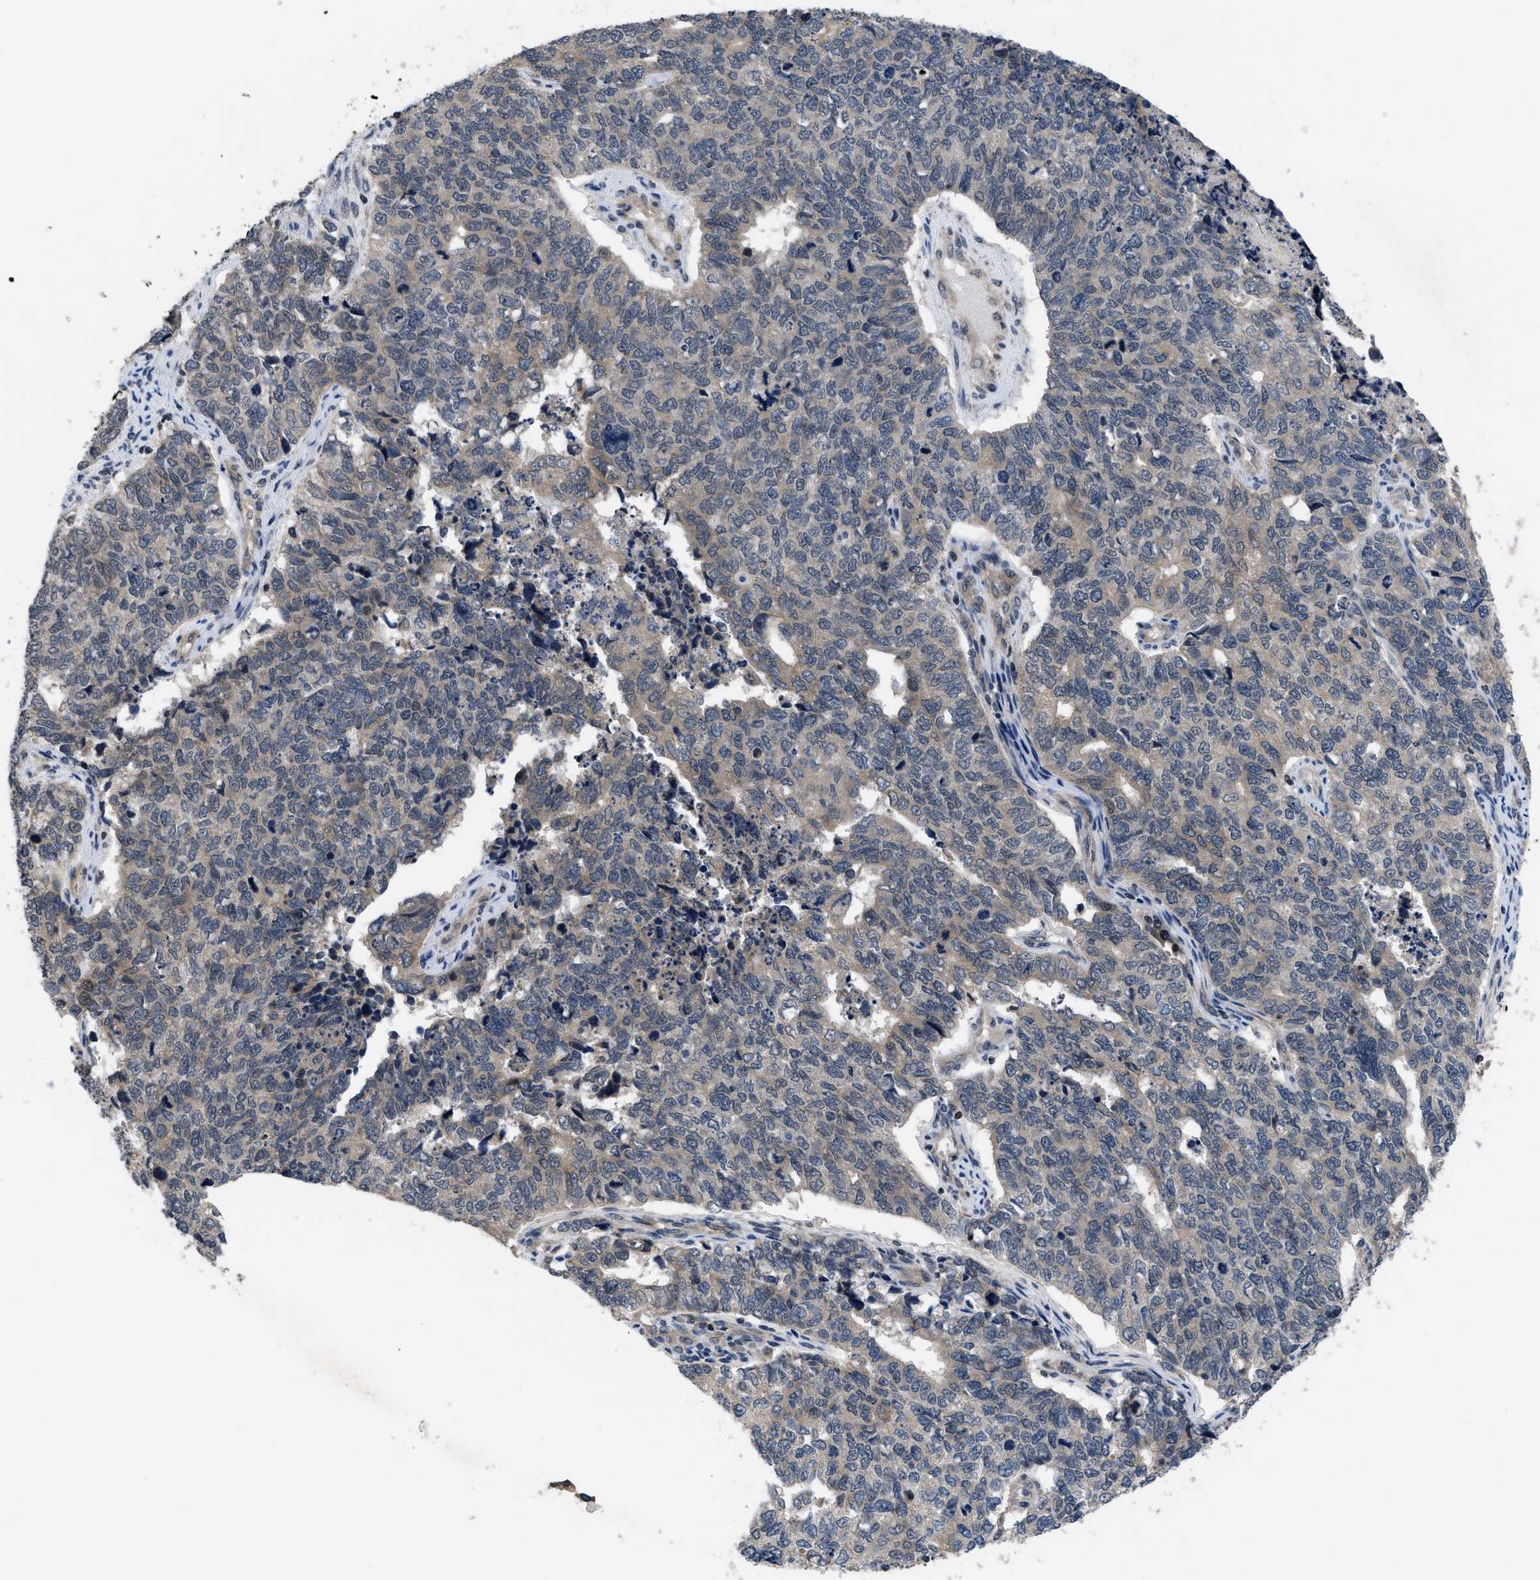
{"staining": {"intensity": "weak", "quantity": "25%-75%", "location": "cytoplasmic/membranous"}, "tissue": "cervical cancer", "cell_type": "Tumor cells", "image_type": "cancer", "snomed": [{"axis": "morphology", "description": "Squamous cell carcinoma, NOS"}, {"axis": "topography", "description": "Cervix"}], "caption": "Squamous cell carcinoma (cervical) stained for a protein exhibits weak cytoplasmic/membranous positivity in tumor cells.", "gene": "DNAJC14", "patient": {"sex": "female", "age": 63}}